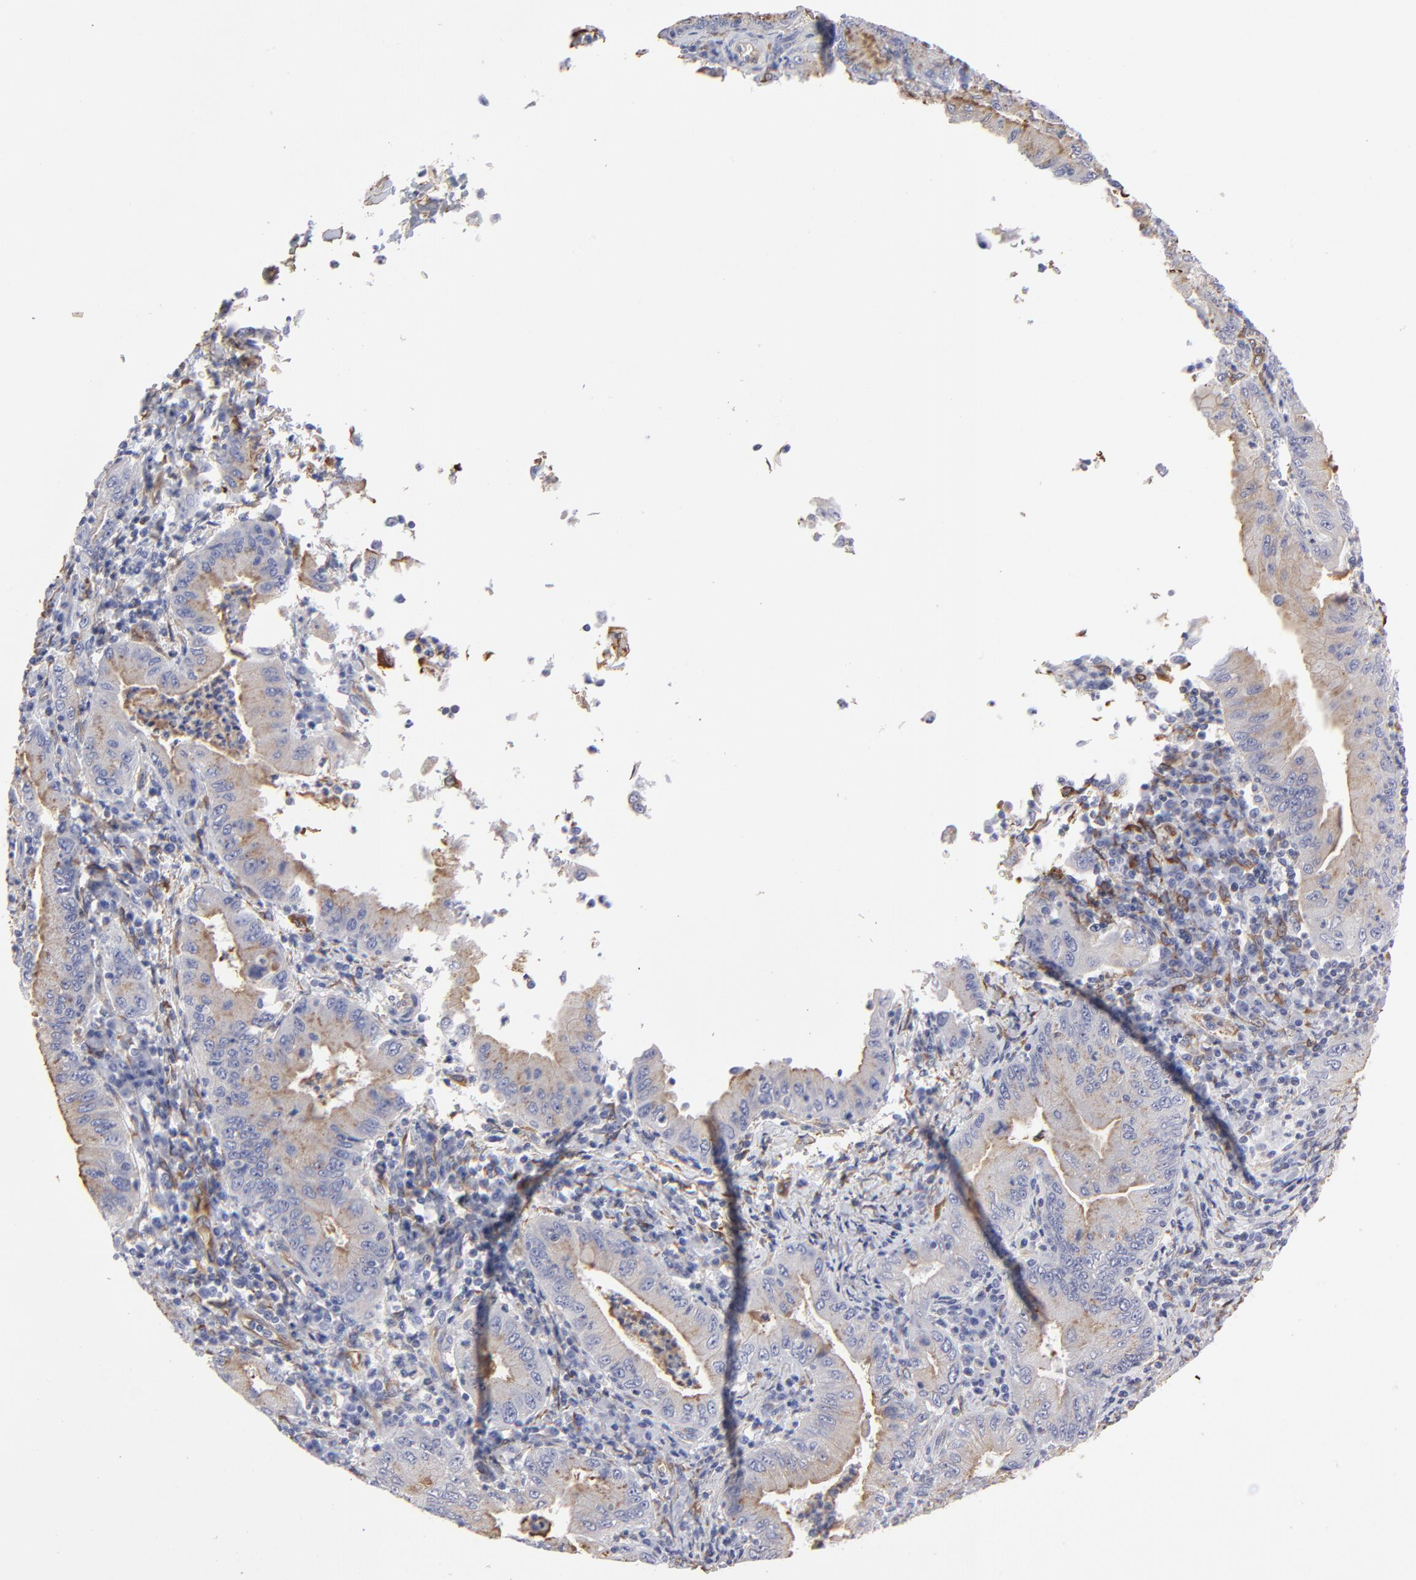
{"staining": {"intensity": "weak", "quantity": "25%-75%", "location": "cytoplasmic/membranous"}, "tissue": "stomach cancer", "cell_type": "Tumor cells", "image_type": "cancer", "snomed": [{"axis": "morphology", "description": "Normal tissue, NOS"}, {"axis": "morphology", "description": "Adenocarcinoma, NOS"}, {"axis": "topography", "description": "Esophagus"}, {"axis": "topography", "description": "Stomach, upper"}, {"axis": "topography", "description": "Peripheral nerve tissue"}], "caption": "The immunohistochemical stain labels weak cytoplasmic/membranous positivity in tumor cells of adenocarcinoma (stomach) tissue.", "gene": "CILP", "patient": {"sex": "male", "age": 62}}